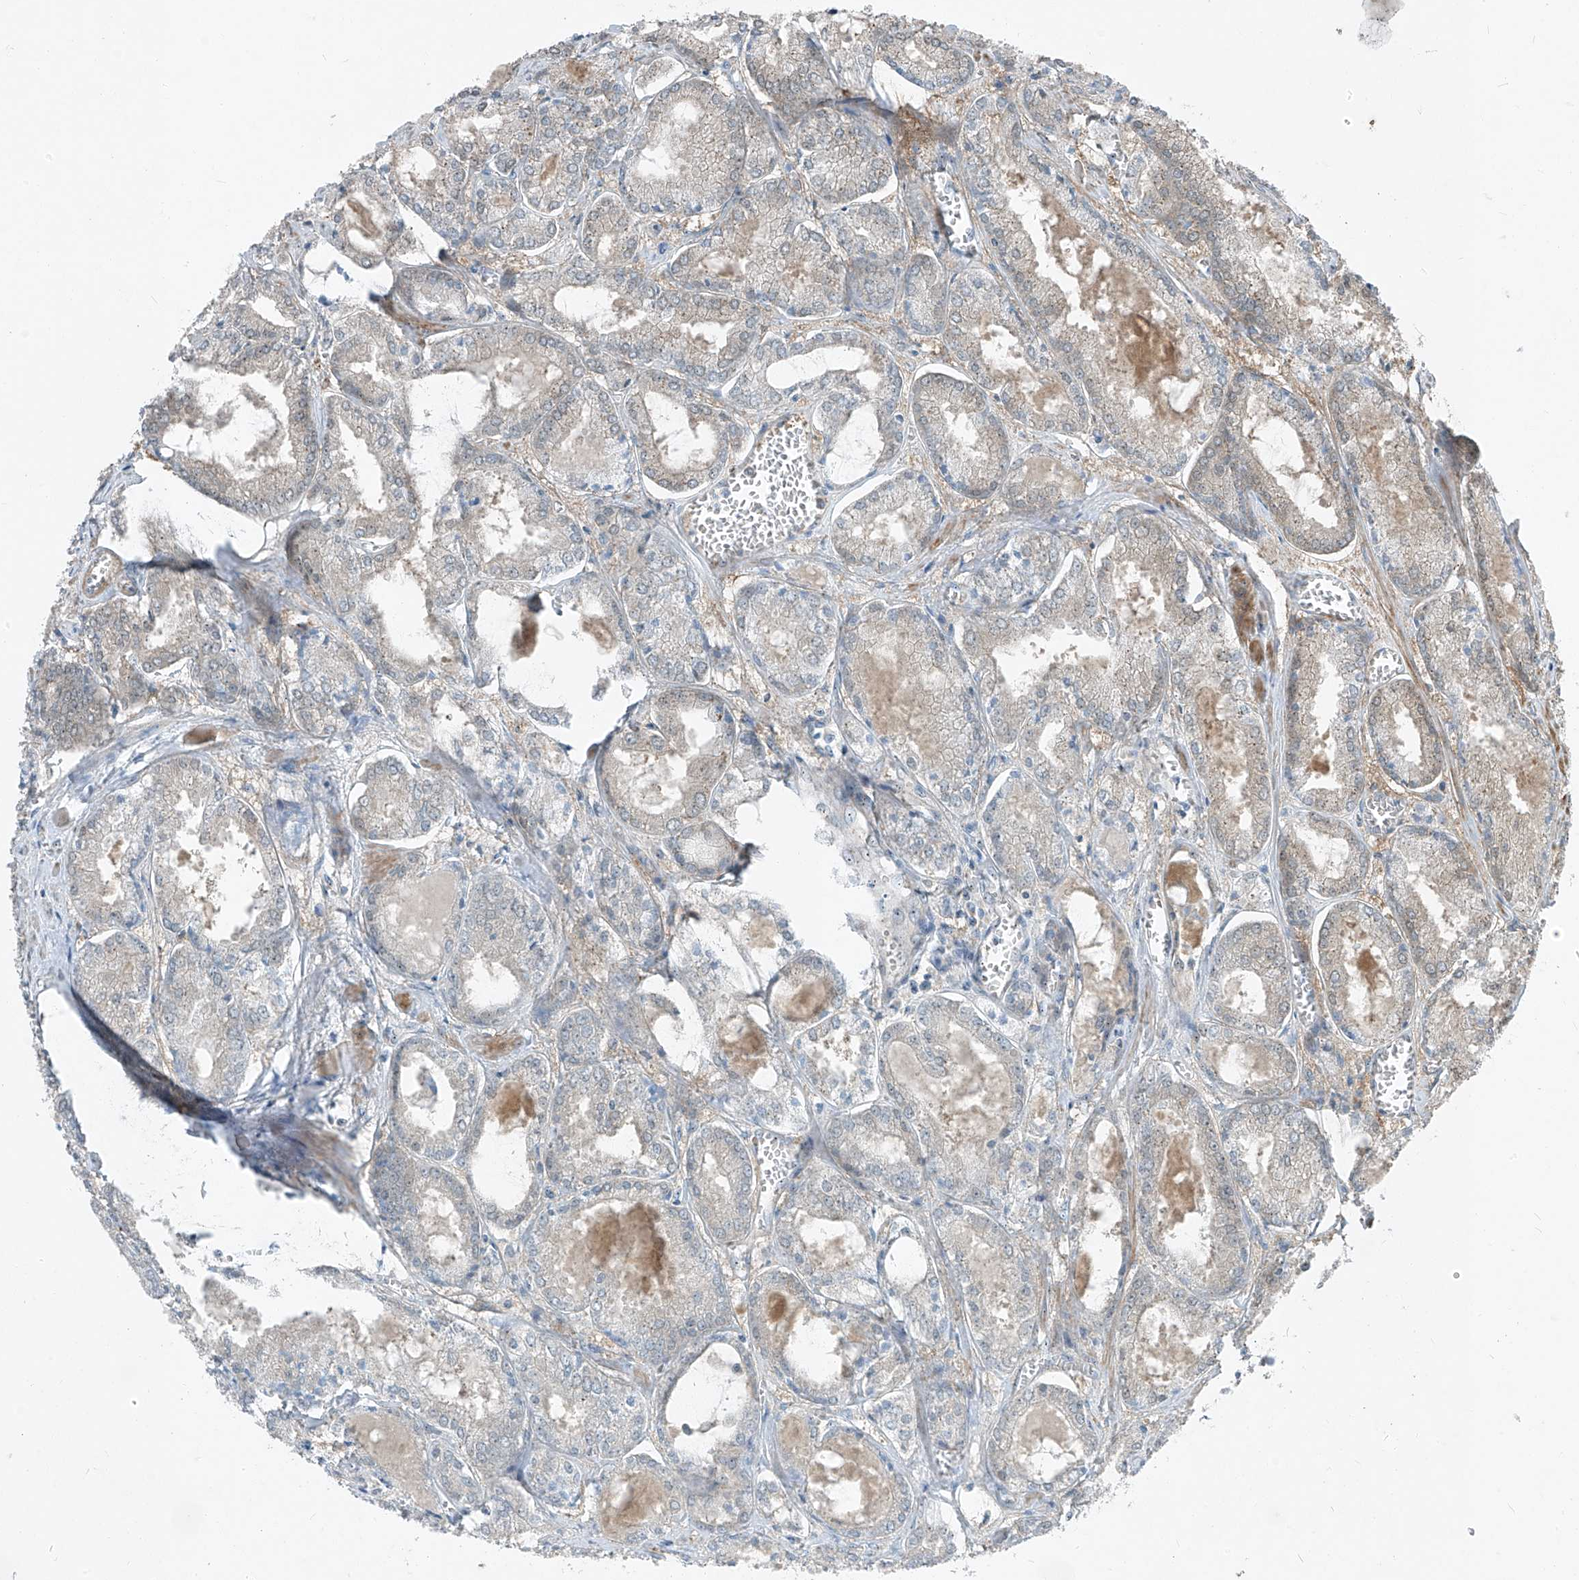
{"staining": {"intensity": "negative", "quantity": "none", "location": "none"}, "tissue": "prostate cancer", "cell_type": "Tumor cells", "image_type": "cancer", "snomed": [{"axis": "morphology", "description": "Adenocarcinoma, Low grade"}, {"axis": "topography", "description": "Prostate"}], "caption": "Tumor cells show no significant staining in prostate cancer. Brightfield microscopy of IHC stained with DAB (brown) and hematoxylin (blue), captured at high magnification.", "gene": "PPCS", "patient": {"sex": "male", "age": 67}}